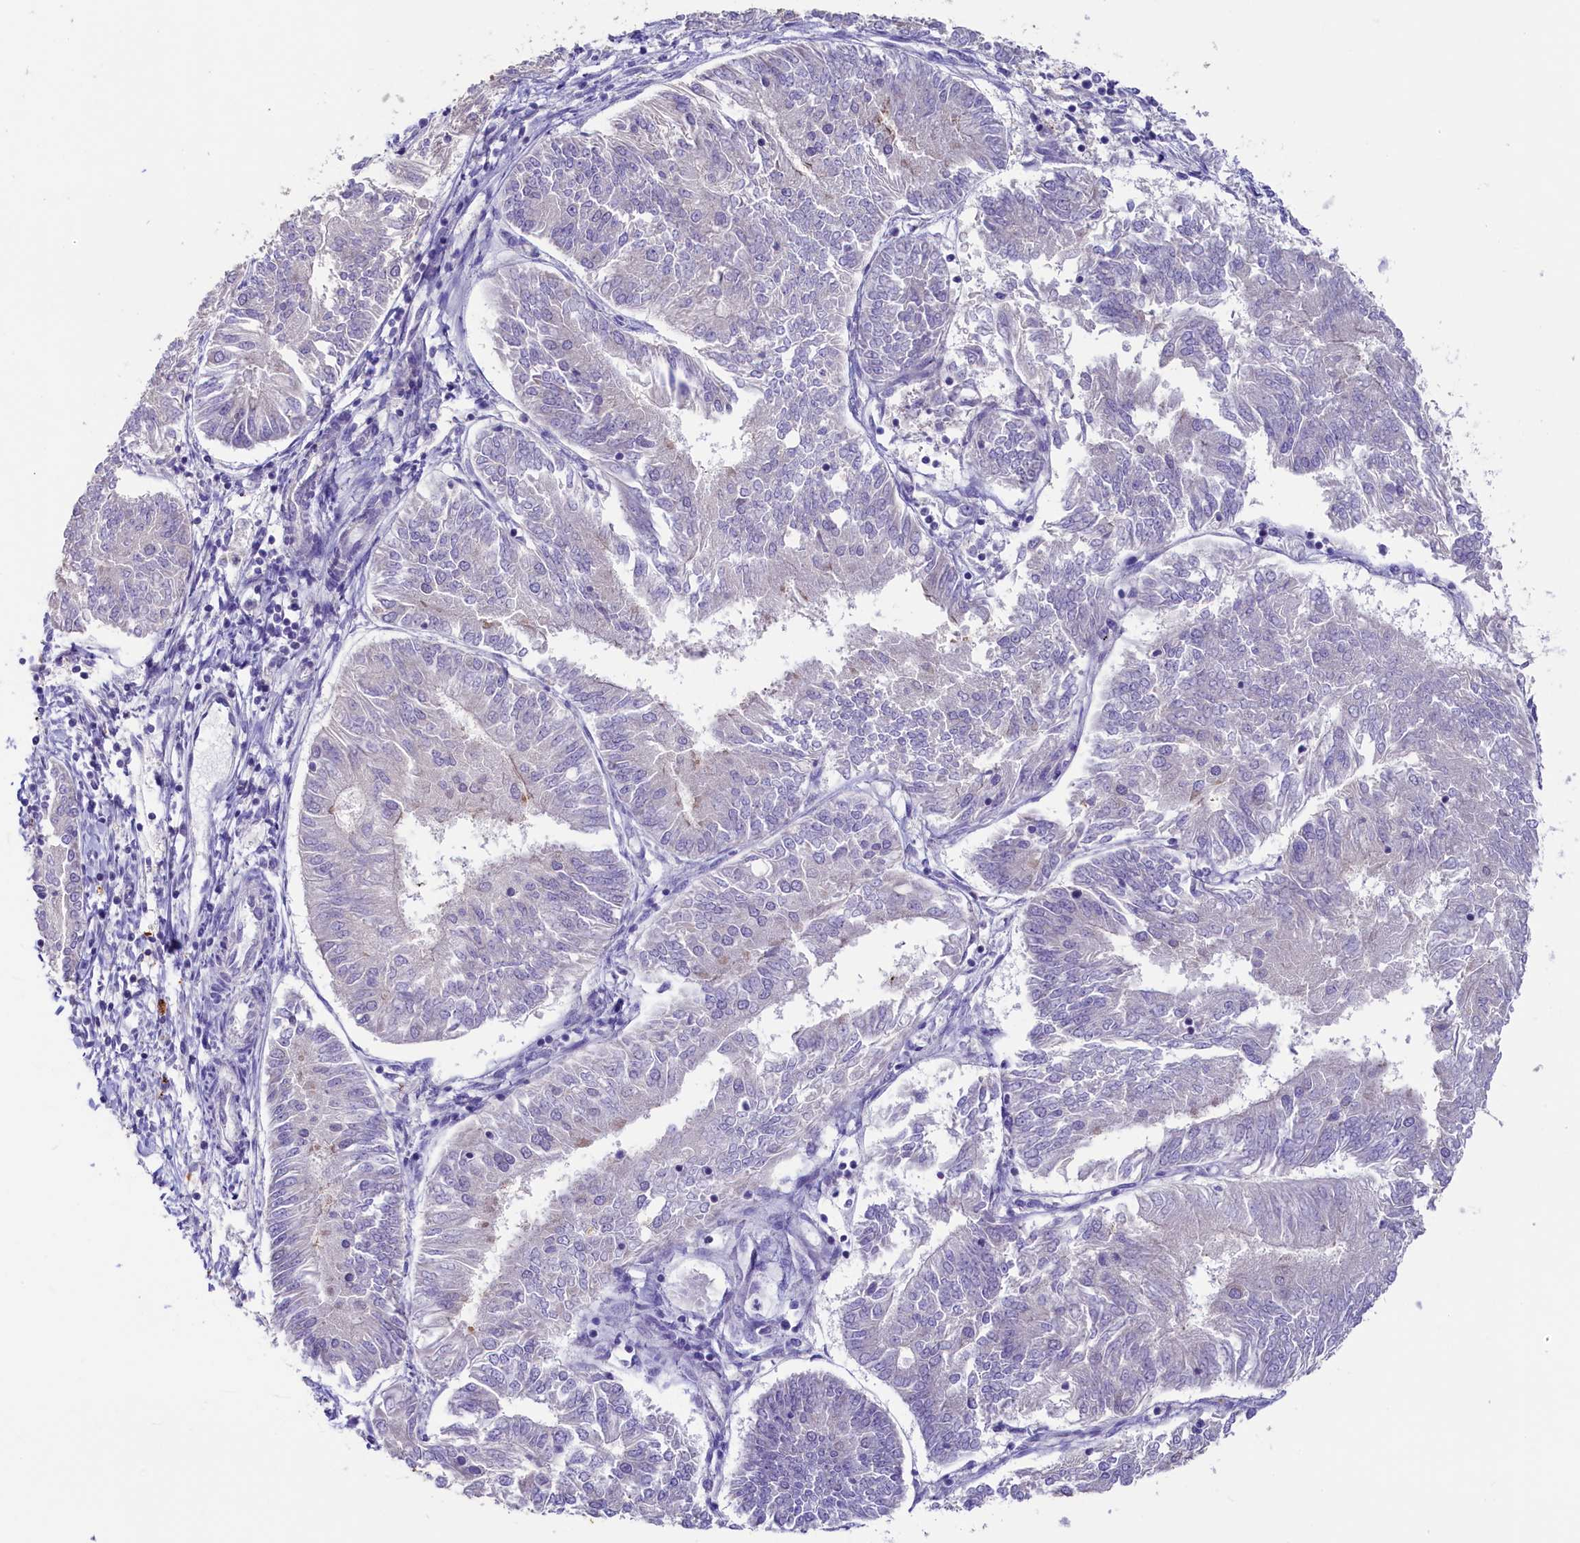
{"staining": {"intensity": "negative", "quantity": "none", "location": "none"}, "tissue": "endometrial cancer", "cell_type": "Tumor cells", "image_type": "cancer", "snomed": [{"axis": "morphology", "description": "Adenocarcinoma, NOS"}, {"axis": "topography", "description": "Endometrium"}], "caption": "Immunohistochemical staining of endometrial adenocarcinoma displays no significant positivity in tumor cells.", "gene": "CD99L2", "patient": {"sex": "female", "age": 58}}